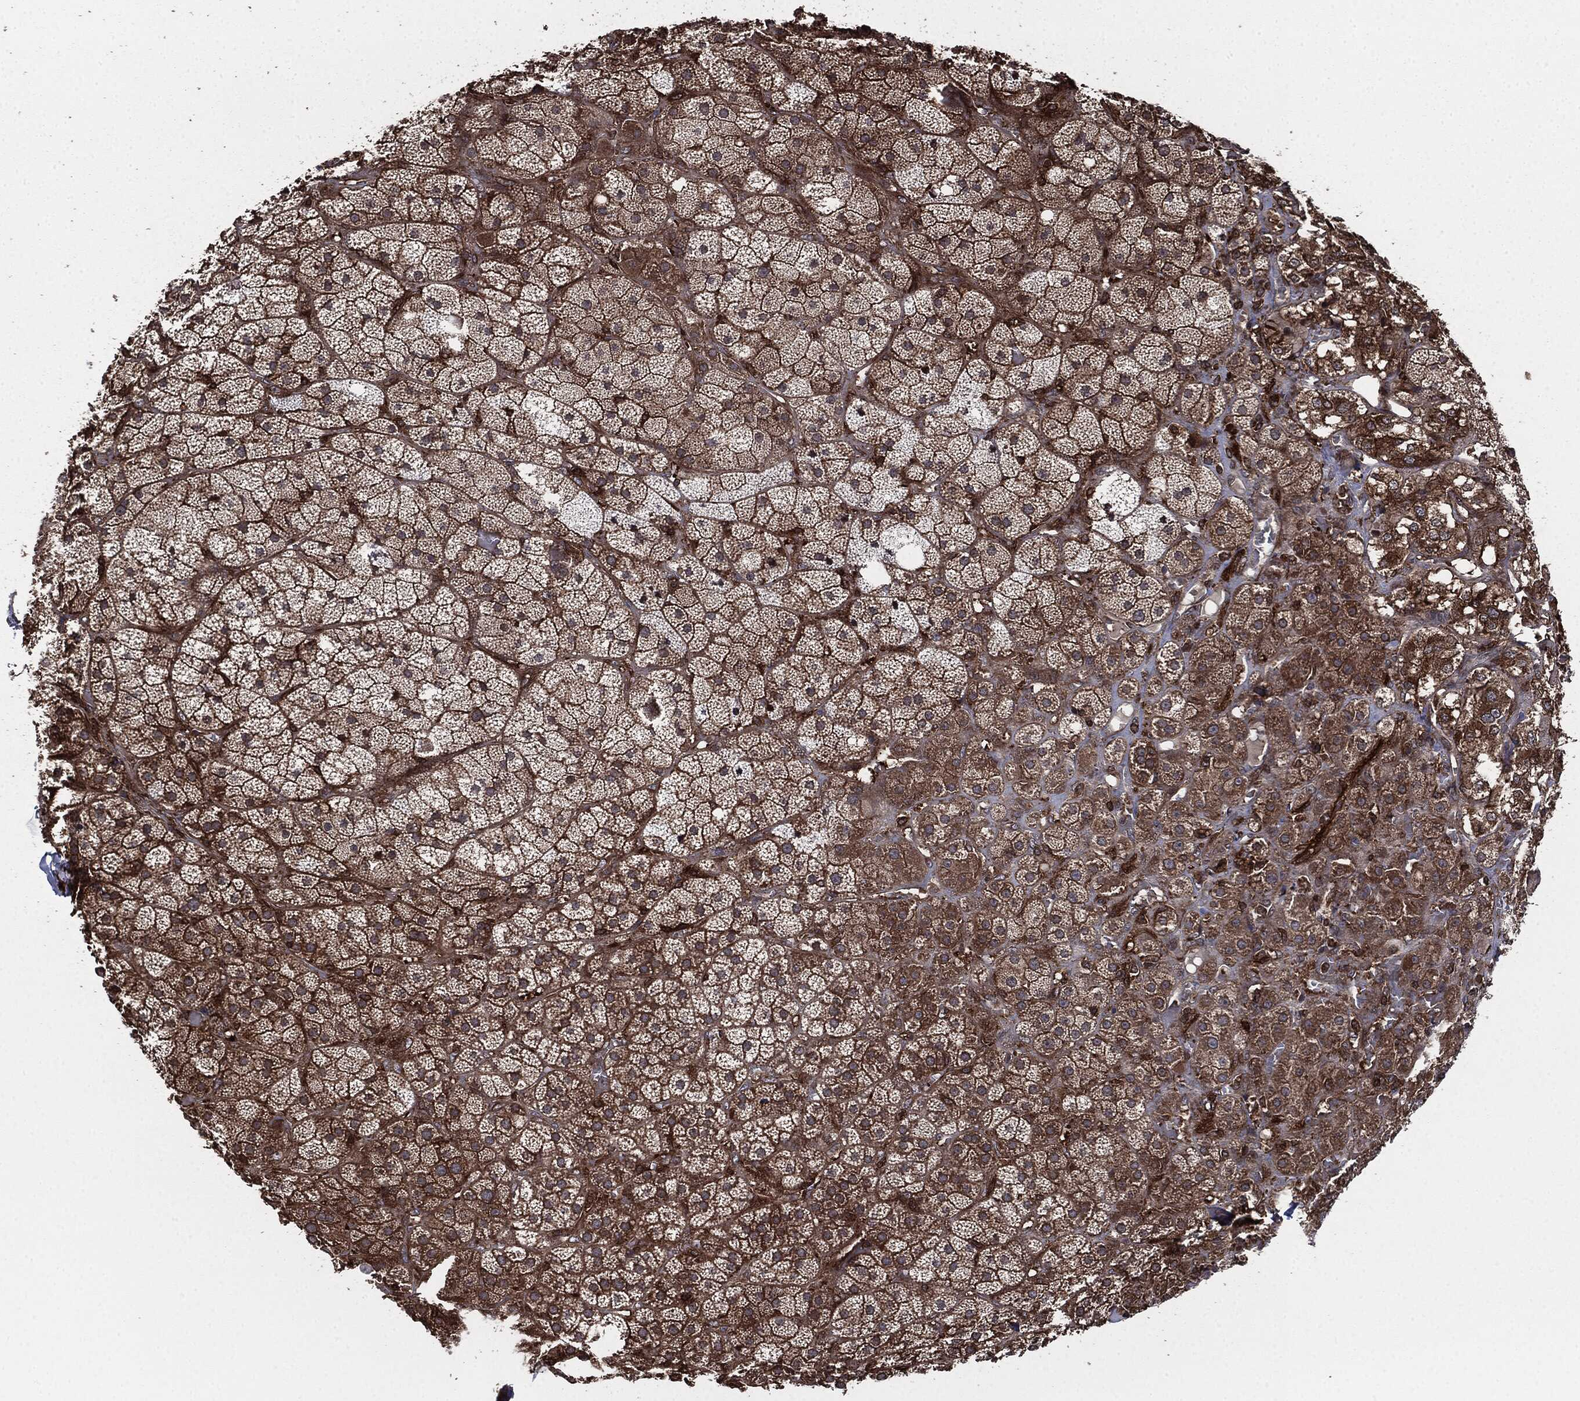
{"staining": {"intensity": "moderate", "quantity": ">75%", "location": "cytoplasmic/membranous"}, "tissue": "adrenal gland", "cell_type": "Glandular cells", "image_type": "normal", "snomed": [{"axis": "morphology", "description": "Normal tissue, NOS"}, {"axis": "topography", "description": "Adrenal gland"}], "caption": "There is medium levels of moderate cytoplasmic/membranous staining in glandular cells of unremarkable adrenal gland, as demonstrated by immunohistochemical staining (brown color).", "gene": "RAP1GDS1", "patient": {"sex": "male", "age": 57}}